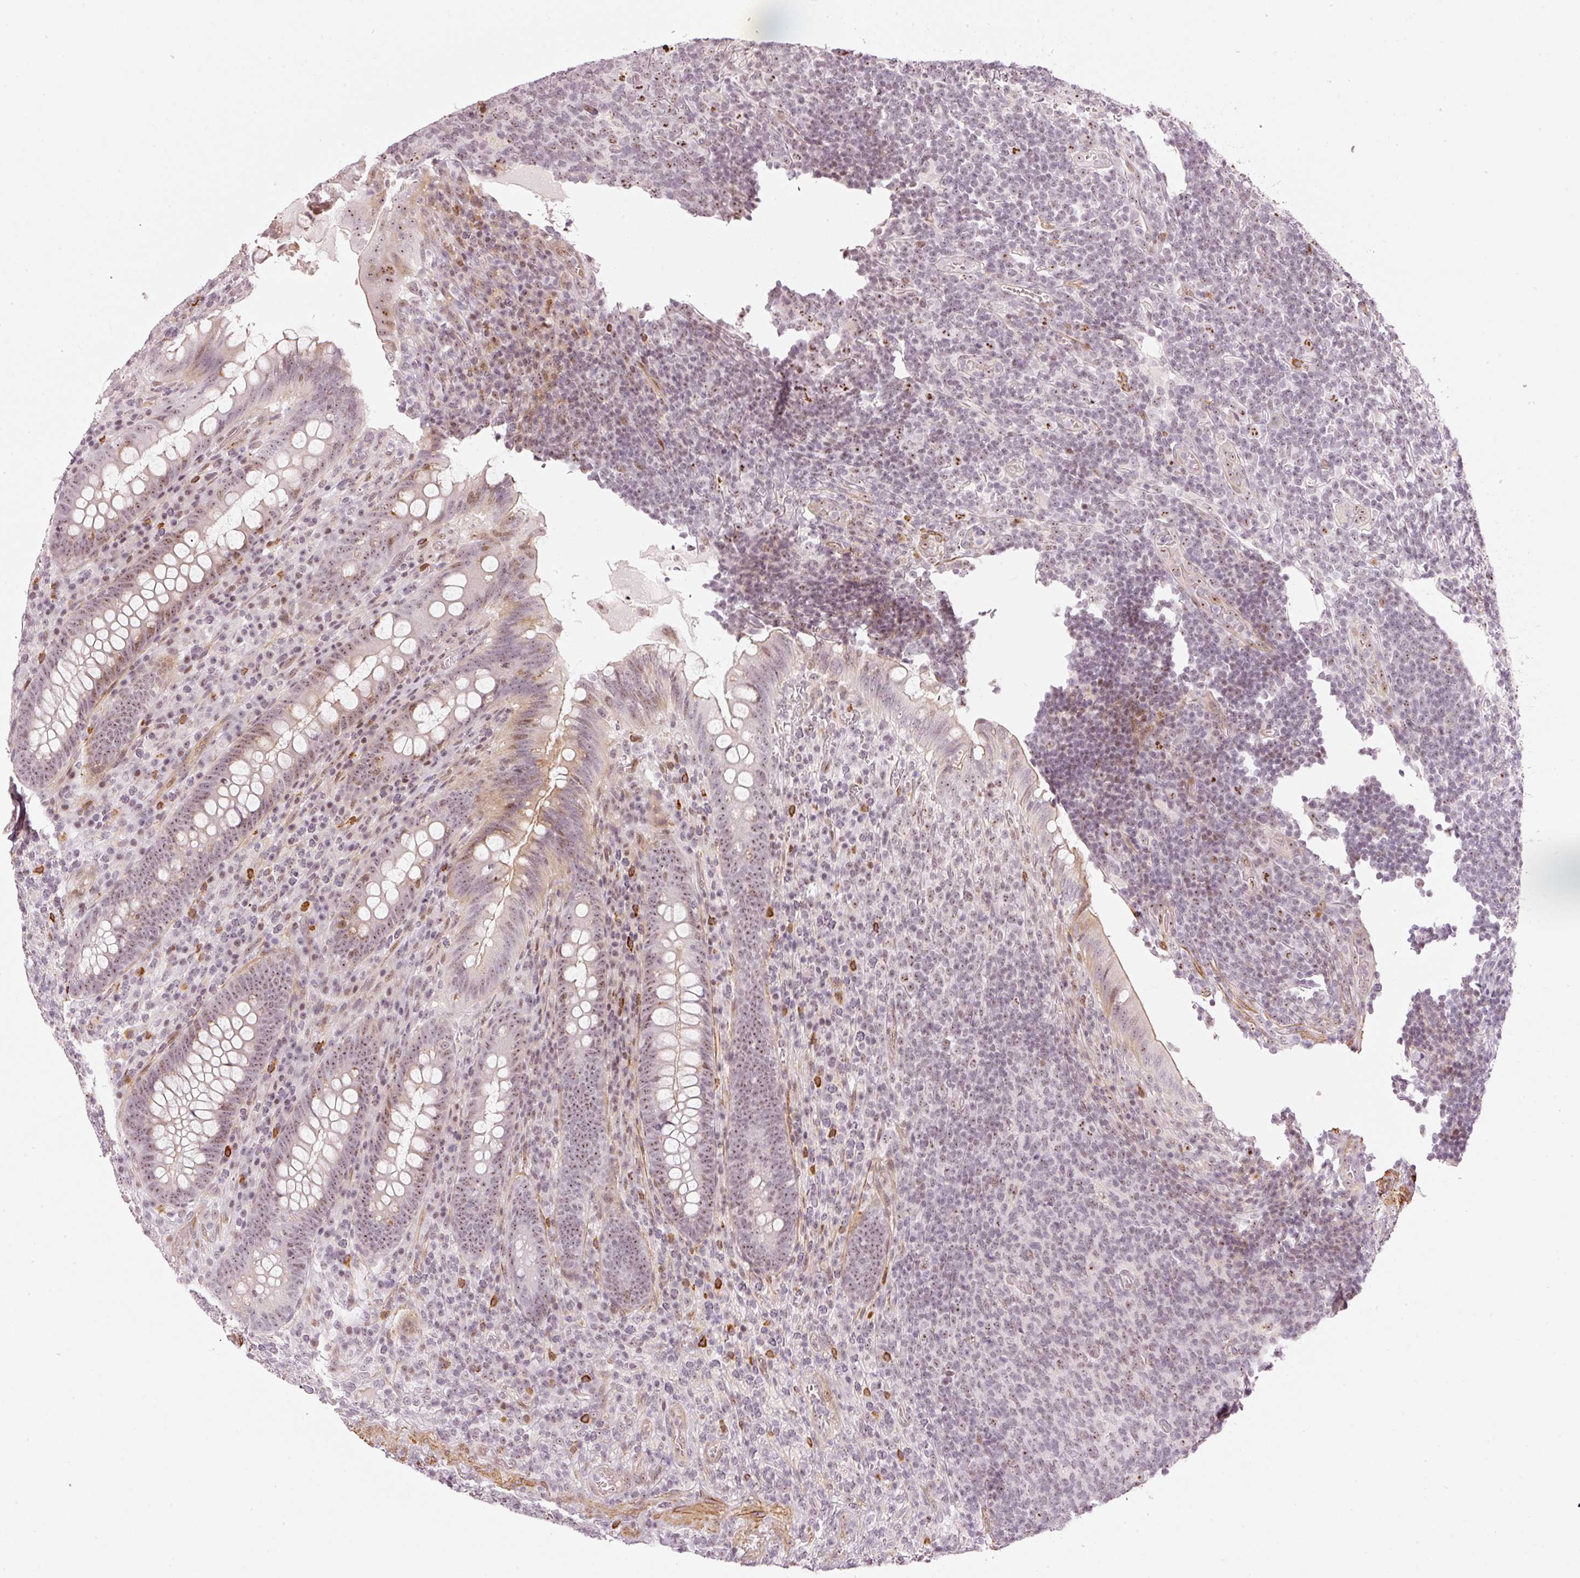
{"staining": {"intensity": "moderate", "quantity": ">75%", "location": "nuclear"}, "tissue": "appendix", "cell_type": "Glandular cells", "image_type": "normal", "snomed": [{"axis": "morphology", "description": "Normal tissue, NOS"}, {"axis": "topography", "description": "Appendix"}], "caption": "Protein positivity by immunohistochemistry shows moderate nuclear staining in about >75% of glandular cells in benign appendix.", "gene": "MXRA8", "patient": {"sex": "female", "age": 43}}